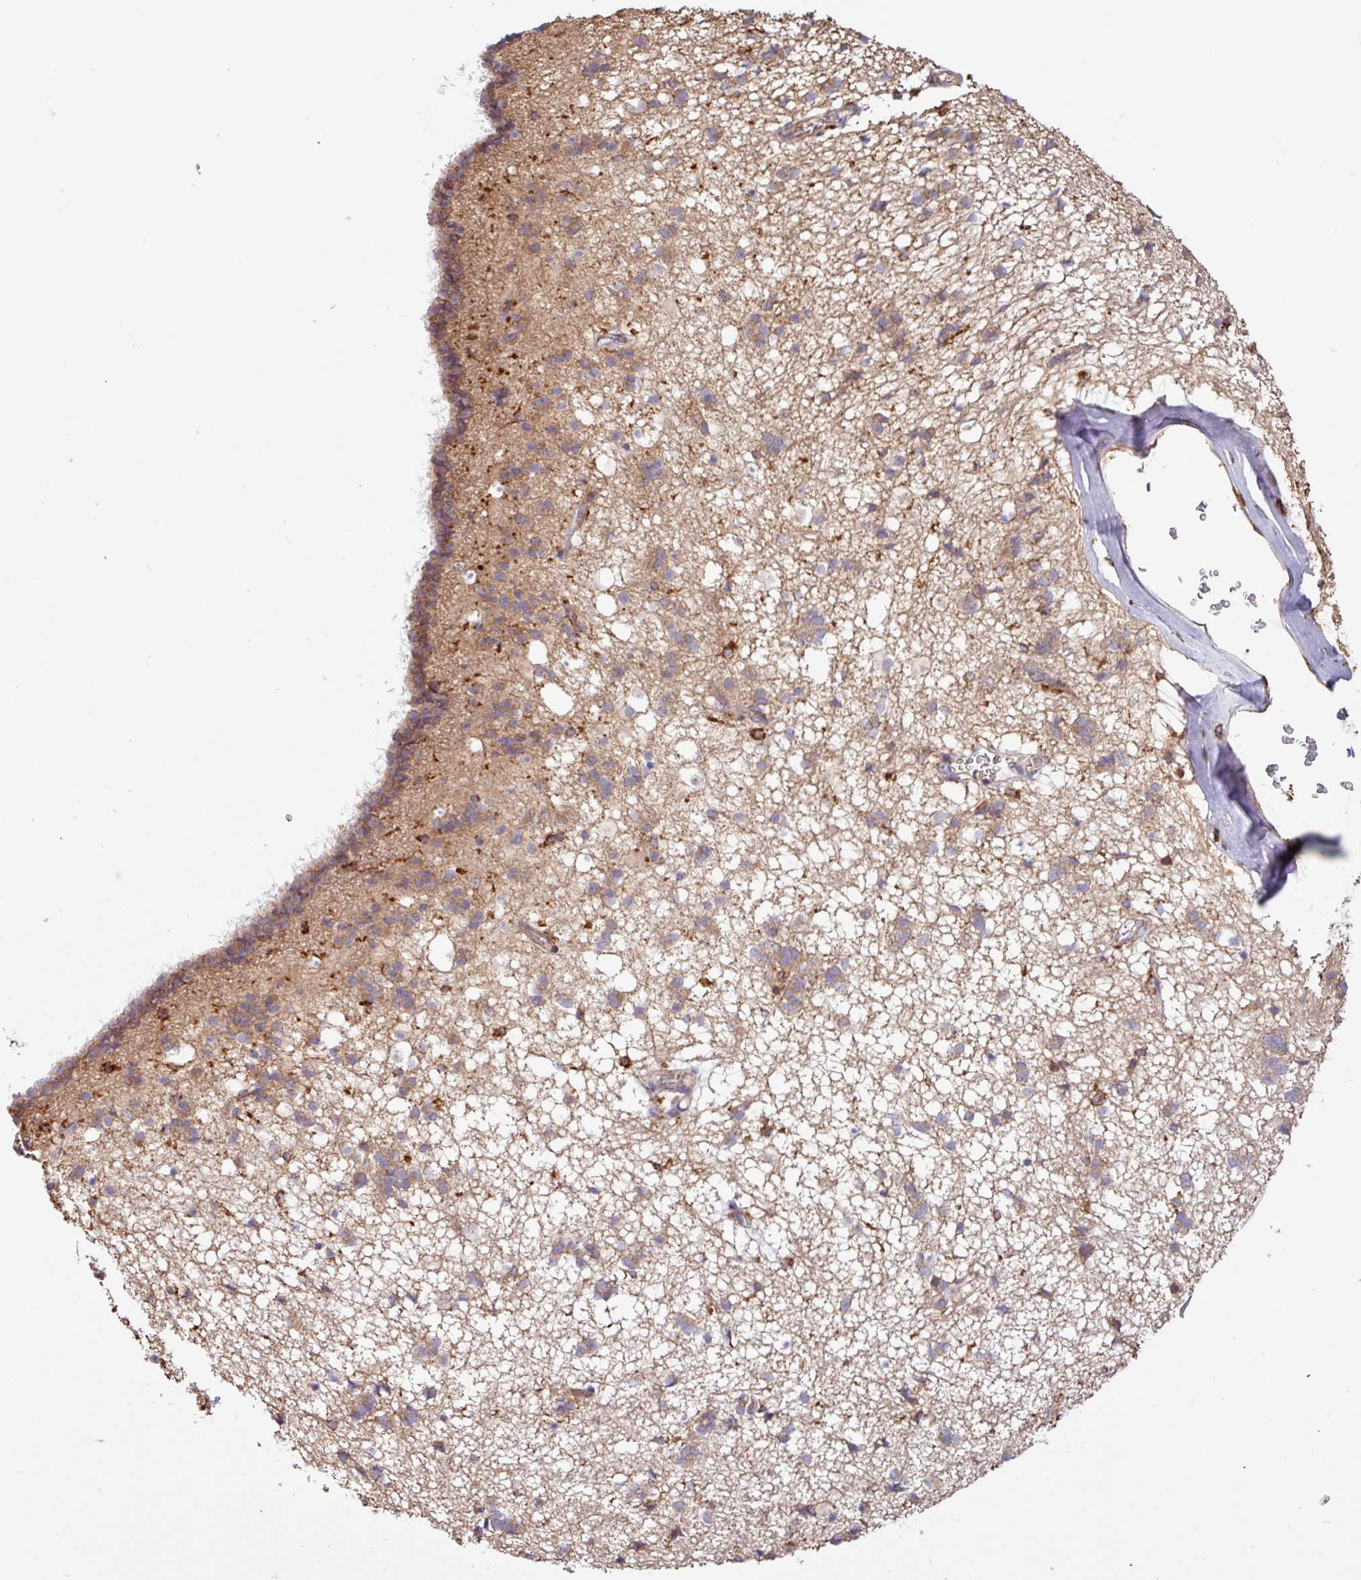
{"staining": {"intensity": "moderate", "quantity": "25%-75%", "location": "cytoplasmic/membranous"}, "tissue": "caudate", "cell_type": "Glial cells", "image_type": "normal", "snomed": [{"axis": "morphology", "description": "Normal tissue, NOS"}, {"axis": "topography", "description": "Lateral ventricle wall"}], "caption": "This histopathology image exhibits immunohistochemistry (IHC) staining of unremarkable human caudate, with medium moderate cytoplasmic/membranous staining in about 25%-75% of glial cells.", "gene": "ACTR3B", "patient": {"sex": "male", "age": 58}}